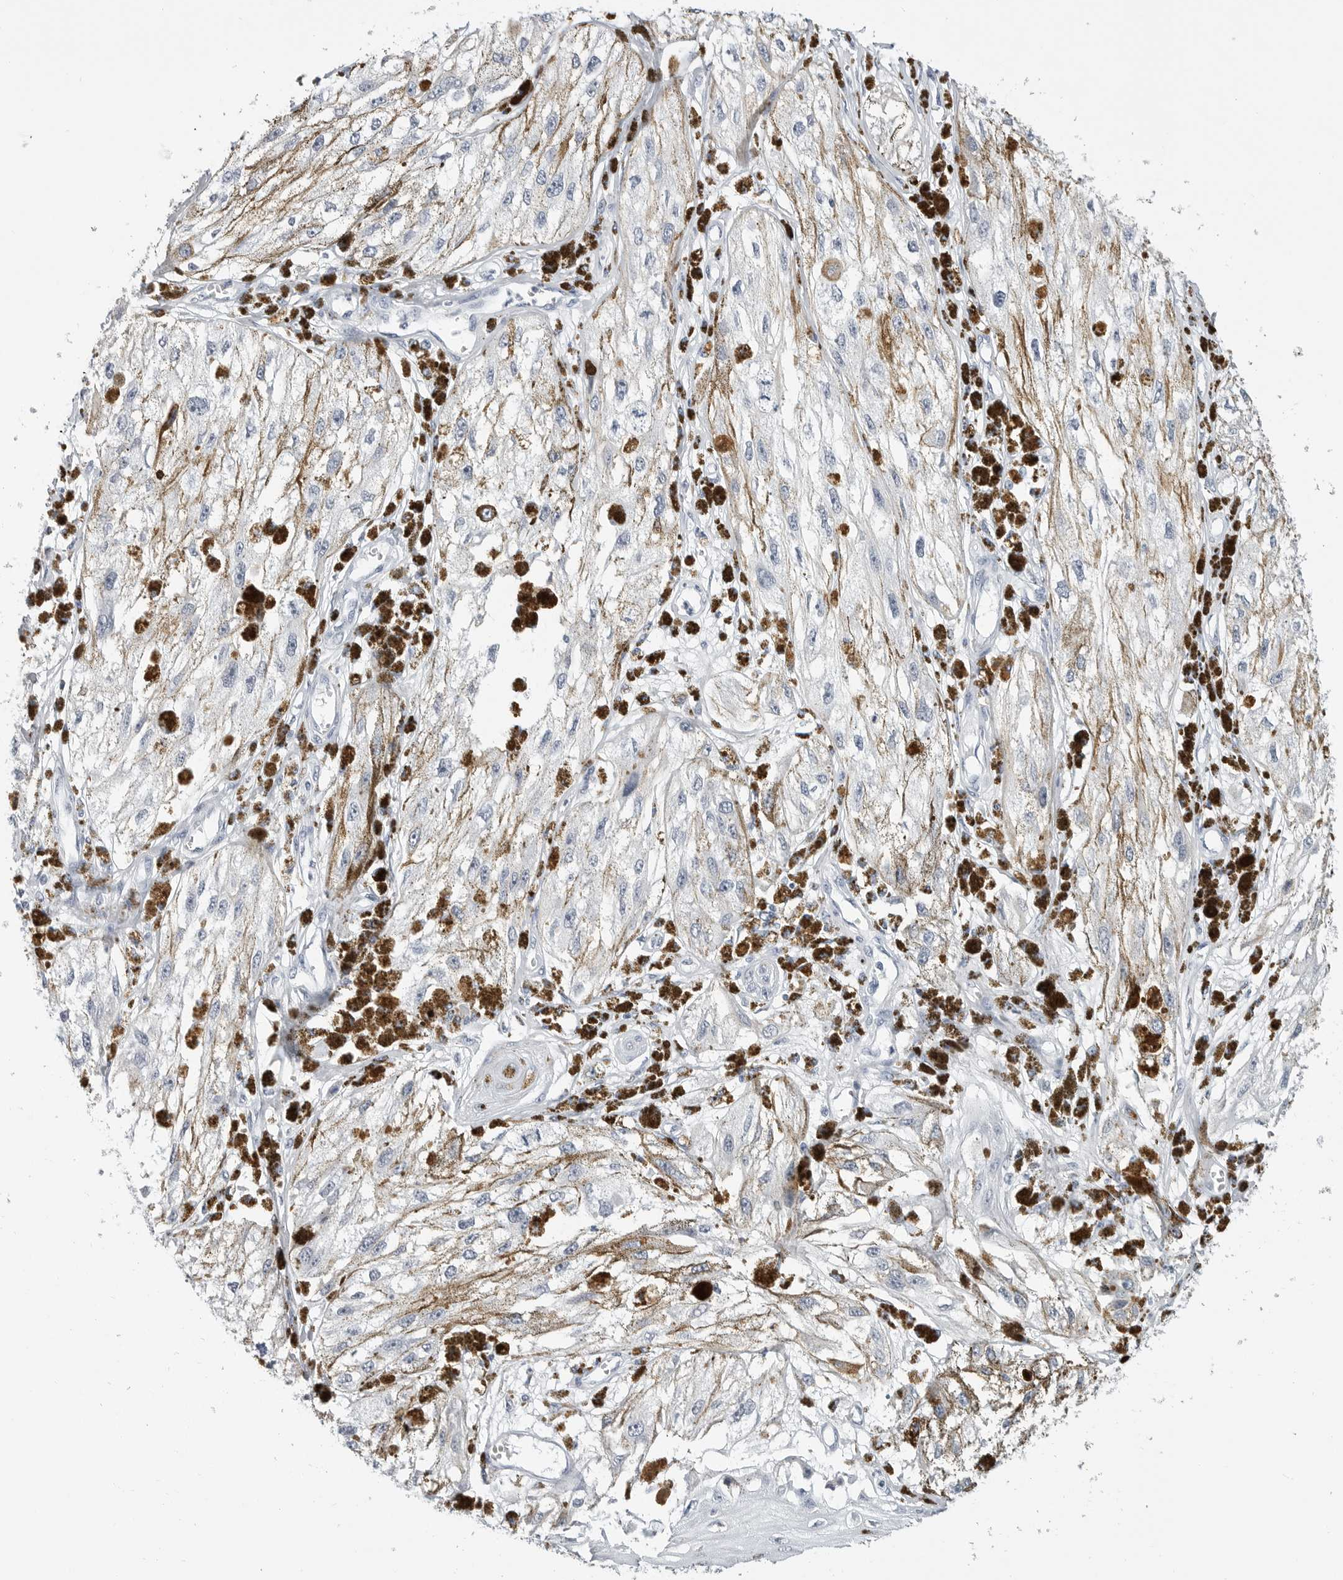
{"staining": {"intensity": "negative", "quantity": "none", "location": "none"}, "tissue": "melanoma", "cell_type": "Tumor cells", "image_type": "cancer", "snomed": [{"axis": "morphology", "description": "Malignant melanoma, NOS"}, {"axis": "topography", "description": "Skin"}], "caption": "The histopathology image demonstrates no staining of tumor cells in melanoma. The staining is performed using DAB brown chromogen with nuclei counter-stained in using hematoxylin.", "gene": "PLN", "patient": {"sex": "male", "age": 88}}